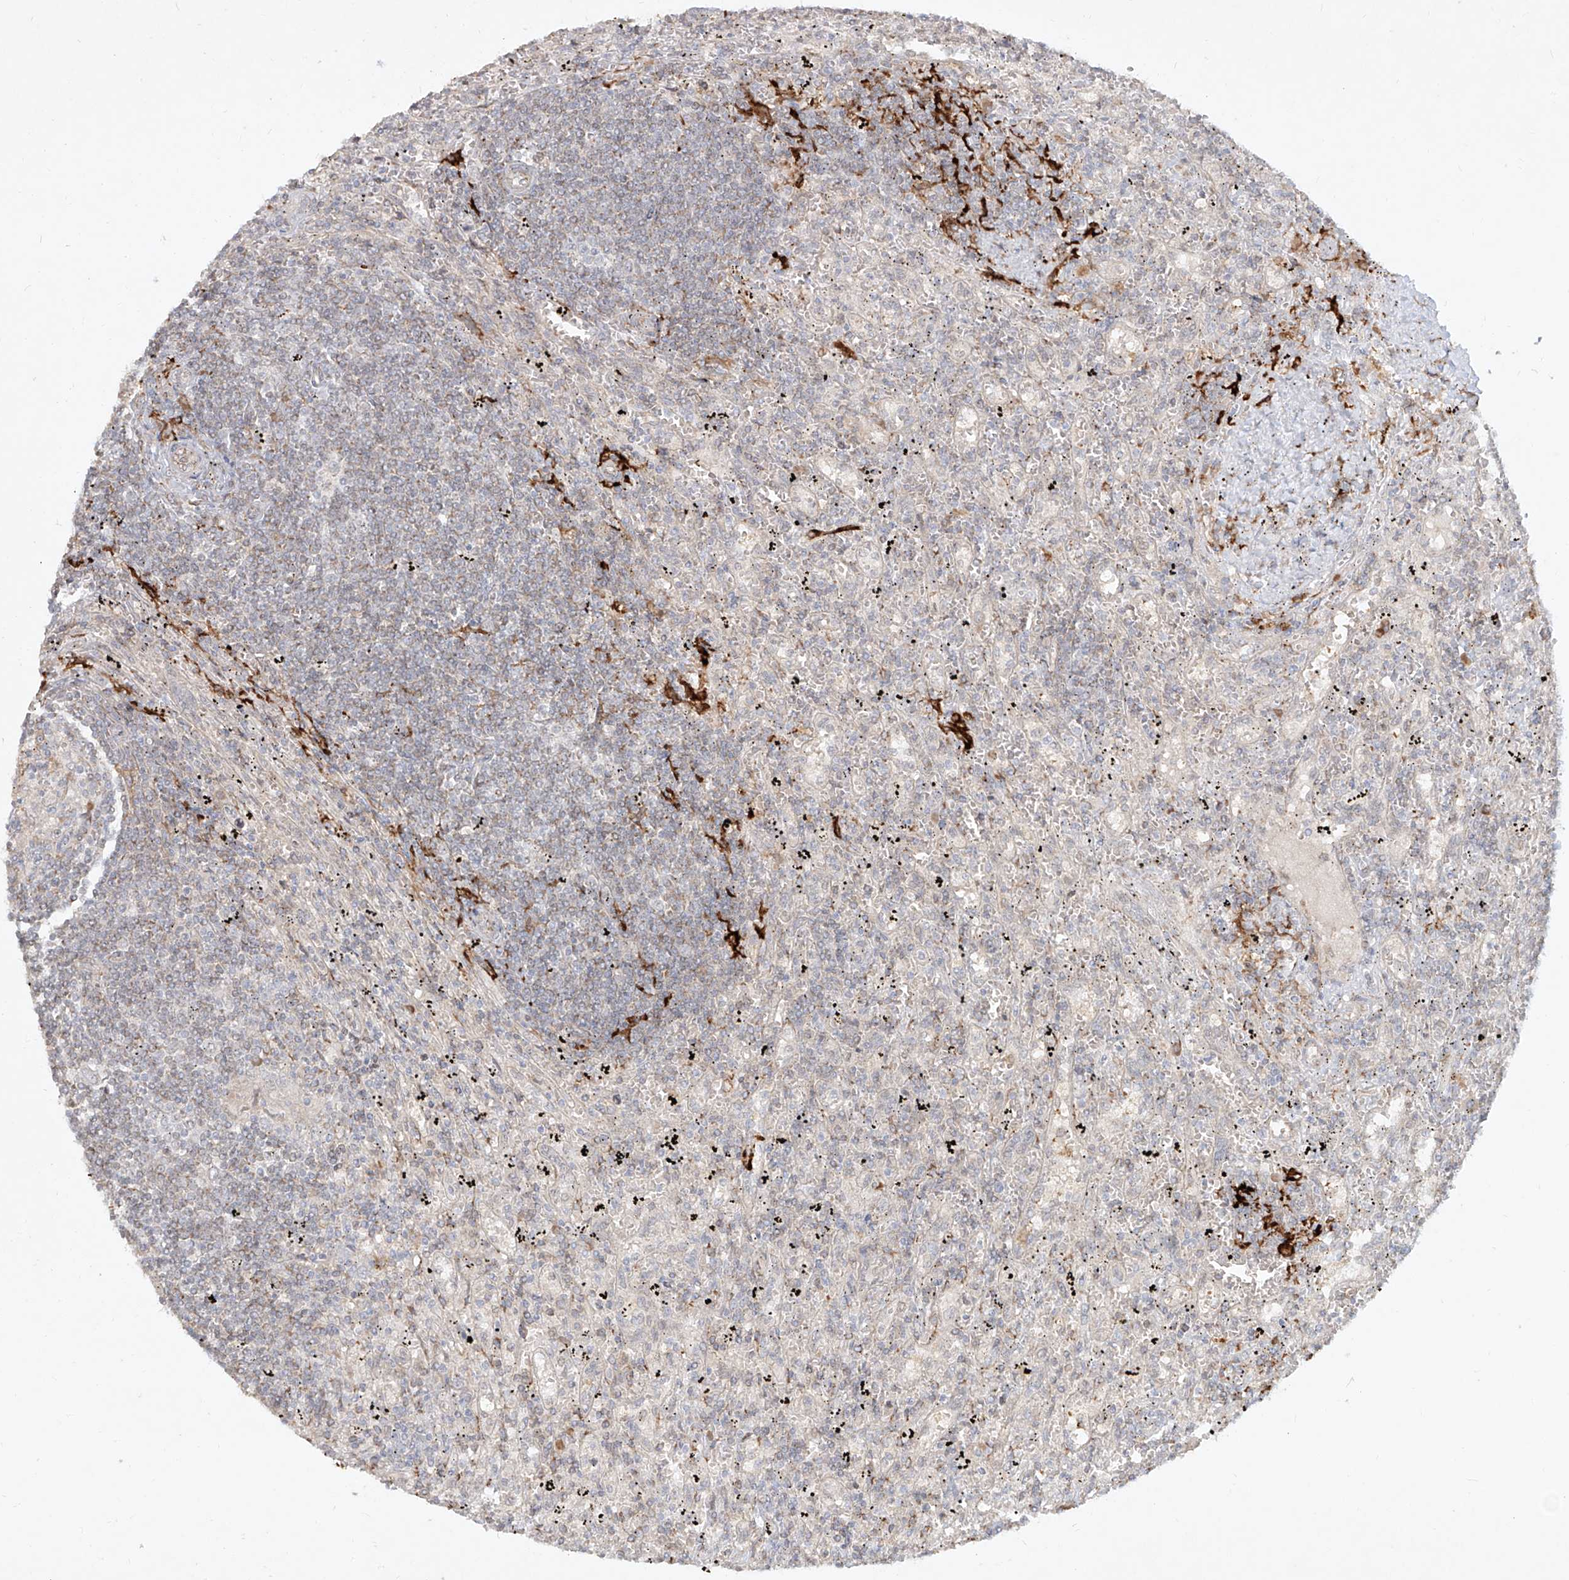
{"staining": {"intensity": "negative", "quantity": "none", "location": "none"}, "tissue": "lymphoma", "cell_type": "Tumor cells", "image_type": "cancer", "snomed": [{"axis": "morphology", "description": "Malignant lymphoma, non-Hodgkin's type, Low grade"}, {"axis": "topography", "description": "Spleen"}], "caption": "The immunohistochemistry (IHC) image has no significant staining in tumor cells of lymphoma tissue.", "gene": "CD209", "patient": {"sex": "male", "age": 76}}